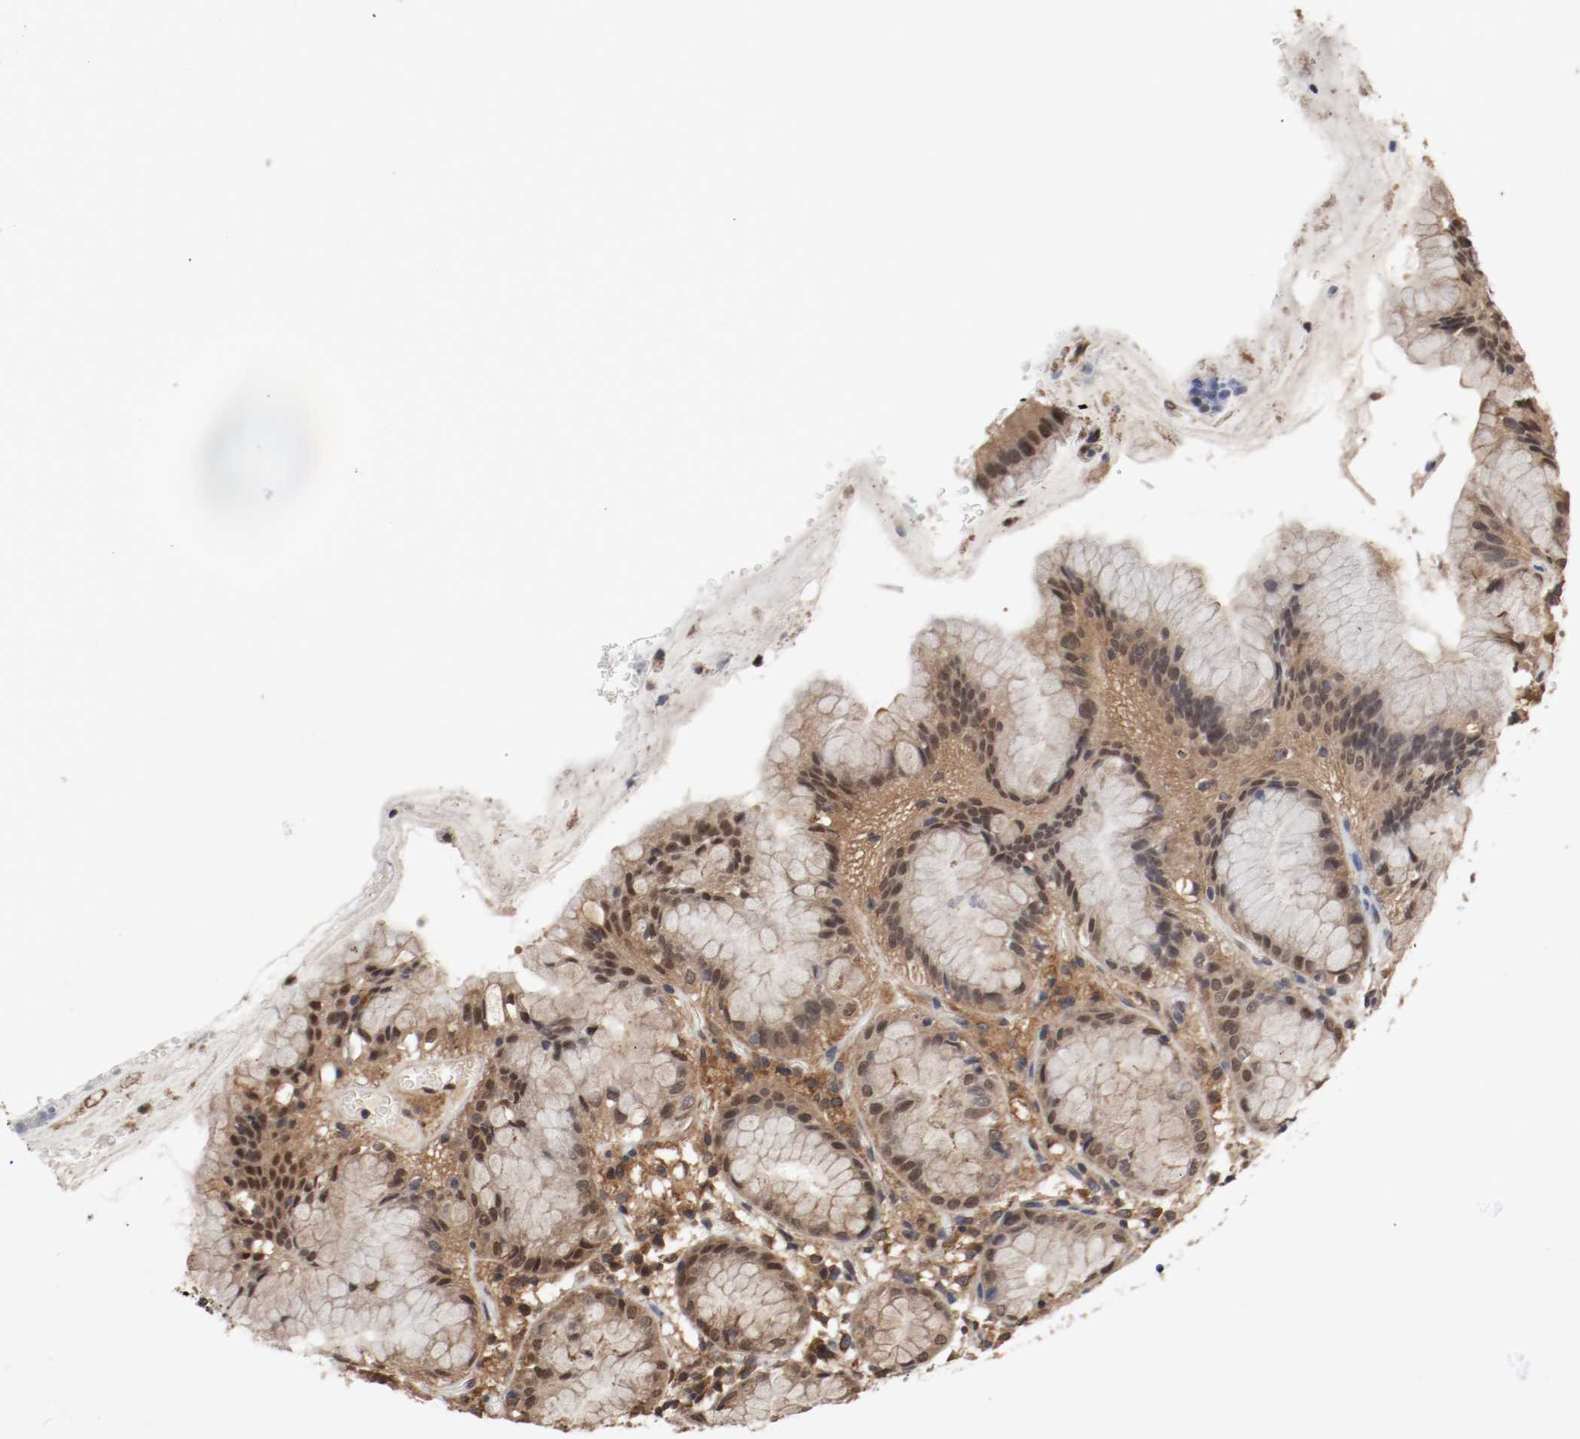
{"staining": {"intensity": "moderate", "quantity": ">75%", "location": "cytoplasmic/membranous,nuclear"}, "tissue": "stomach", "cell_type": "Glandular cells", "image_type": "normal", "snomed": [{"axis": "morphology", "description": "Normal tissue, NOS"}, {"axis": "topography", "description": "Stomach"}, {"axis": "topography", "description": "Stomach, lower"}], "caption": "Immunohistochemical staining of unremarkable human stomach demonstrates >75% levels of moderate cytoplasmic/membranous,nuclear protein expression in approximately >75% of glandular cells.", "gene": "AFG3L2", "patient": {"sex": "female", "age": 75}}